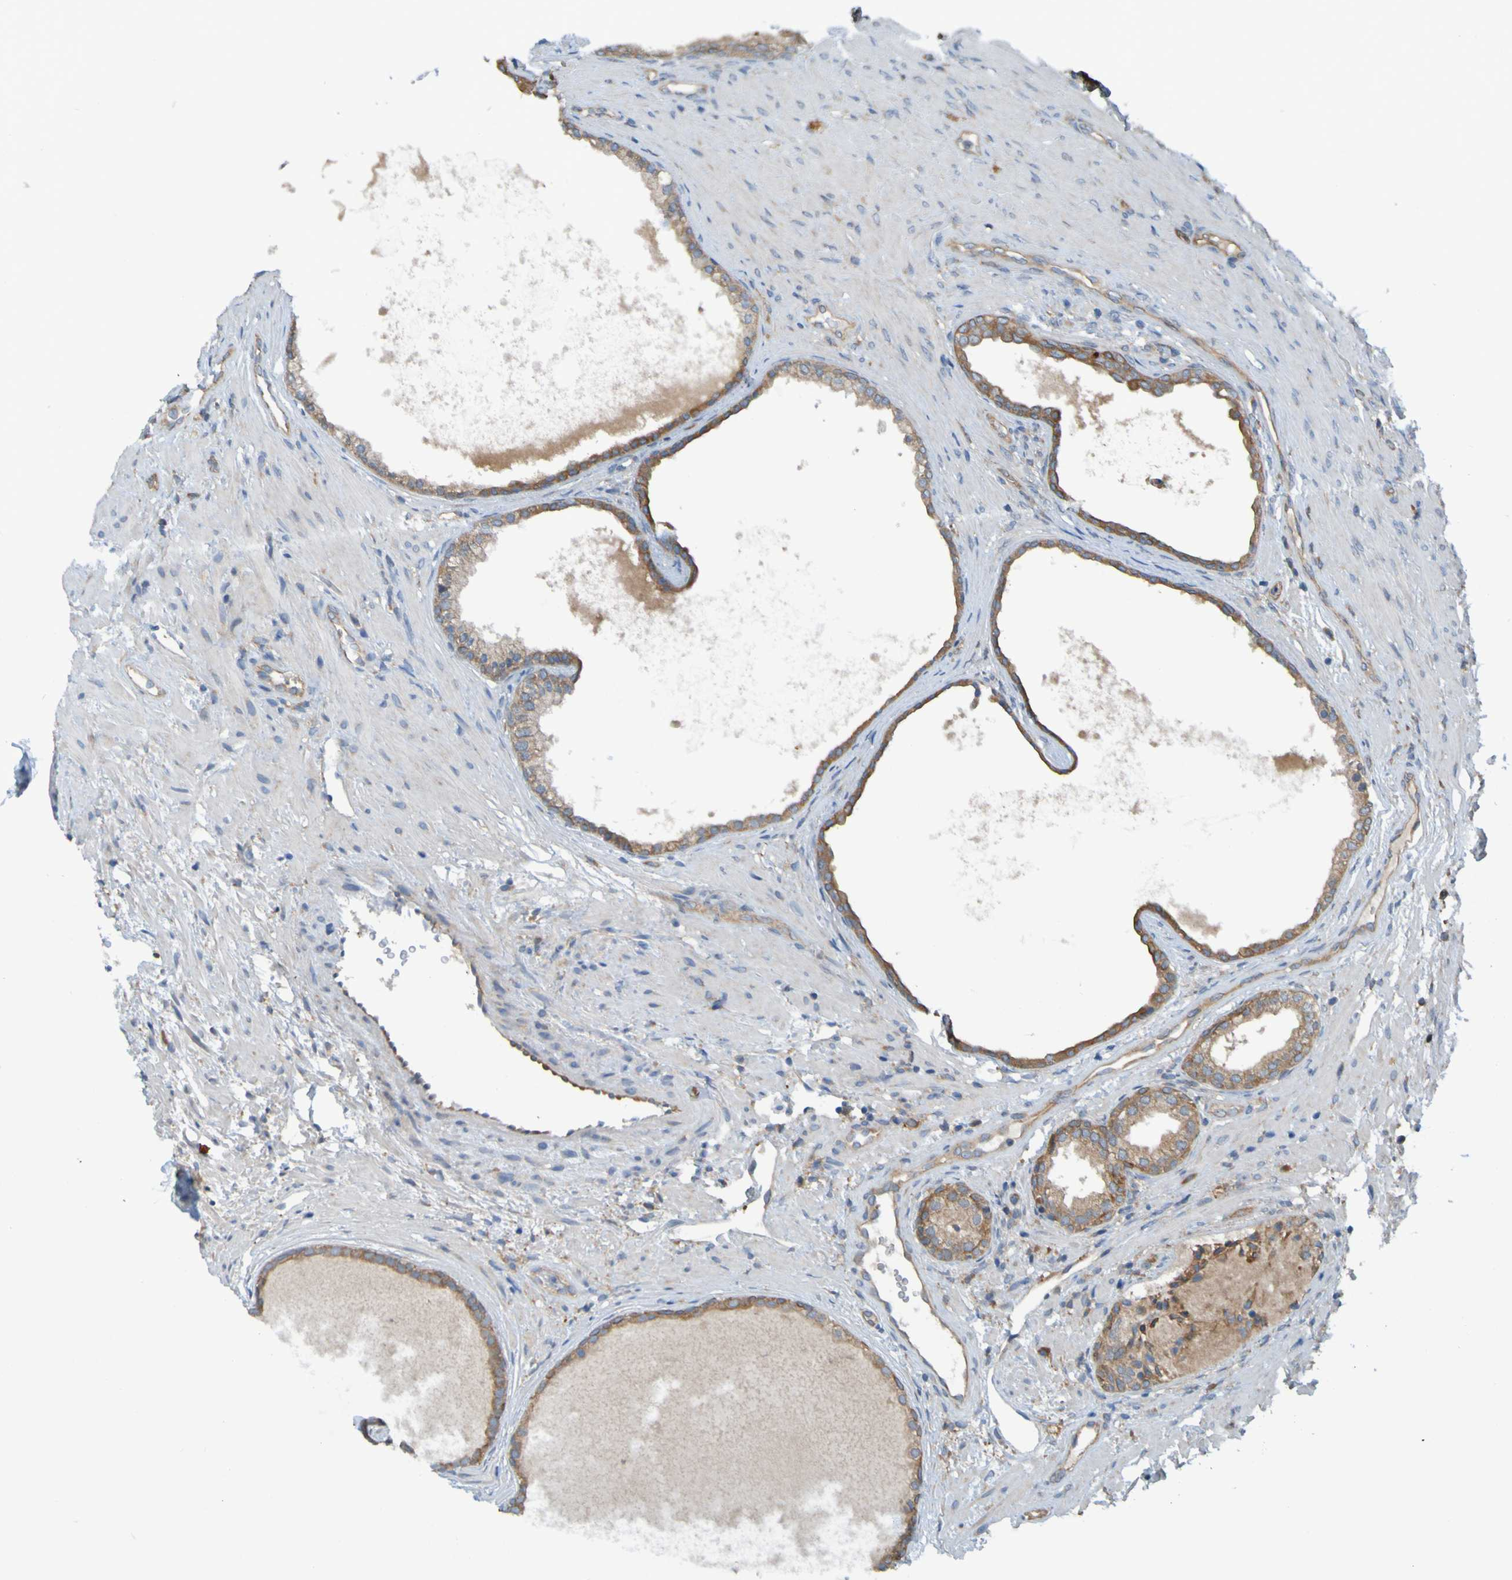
{"staining": {"intensity": "moderate", "quantity": ">75%", "location": "cytoplasmic/membranous"}, "tissue": "prostate", "cell_type": "Glandular cells", "image_type": "normal", "snomed": [{"axis": "morphology", "description": "Normal tissue, NOS"}, {"axis": "topography", "description": "Prostate"}], "caption": "This is a histology image of immunohistochemistry staining of unremarkable prostate, which shows moderate staining in the cytoplasmic/membranous of glandular cells.", "gene": "DNAJC4", "patient": {"sex": "male", "age": 76}}